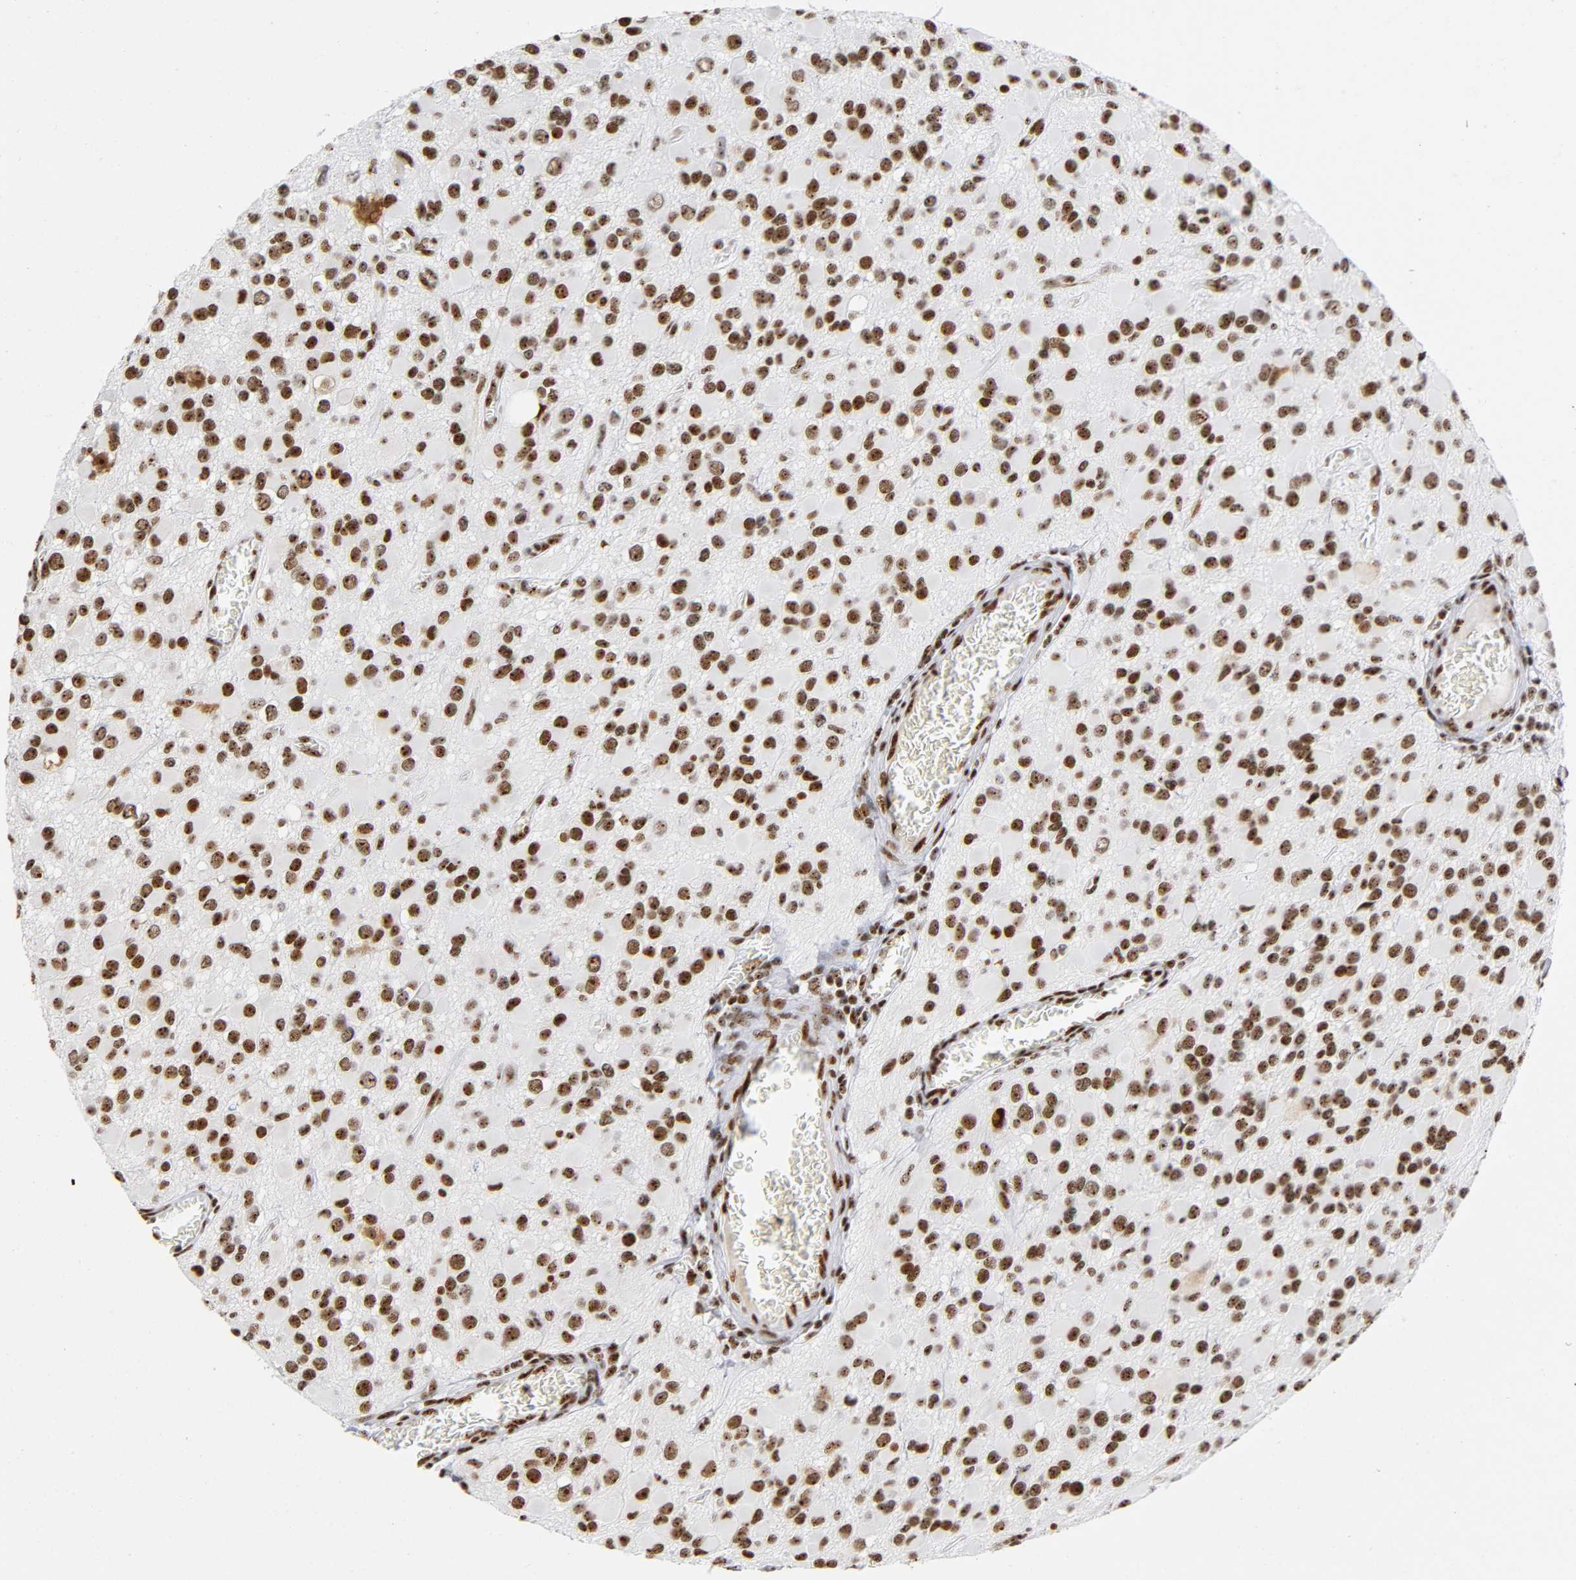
{"staining": {"intensity": "strong", "quantity": ">75%", "location": "nuclear"}, "tissue": "glioma", "cell_type": "Tumor cells", "image_type": "cancer", "snomed": [{"axis": "morphology", "description": "Glioma, malignant, Low grade"}, {"axis": "topography", "description": "Brain"}], "caption": "The histopathology image demonstrates a brown stain indicating the presence of a protein in the nuclear of tumor cells in malignant glioma (low-grade). (IHC, brightfield microscopy, high magnification).", "gene": "UBTF", "patient": {"sex": "male", "age": 42}}